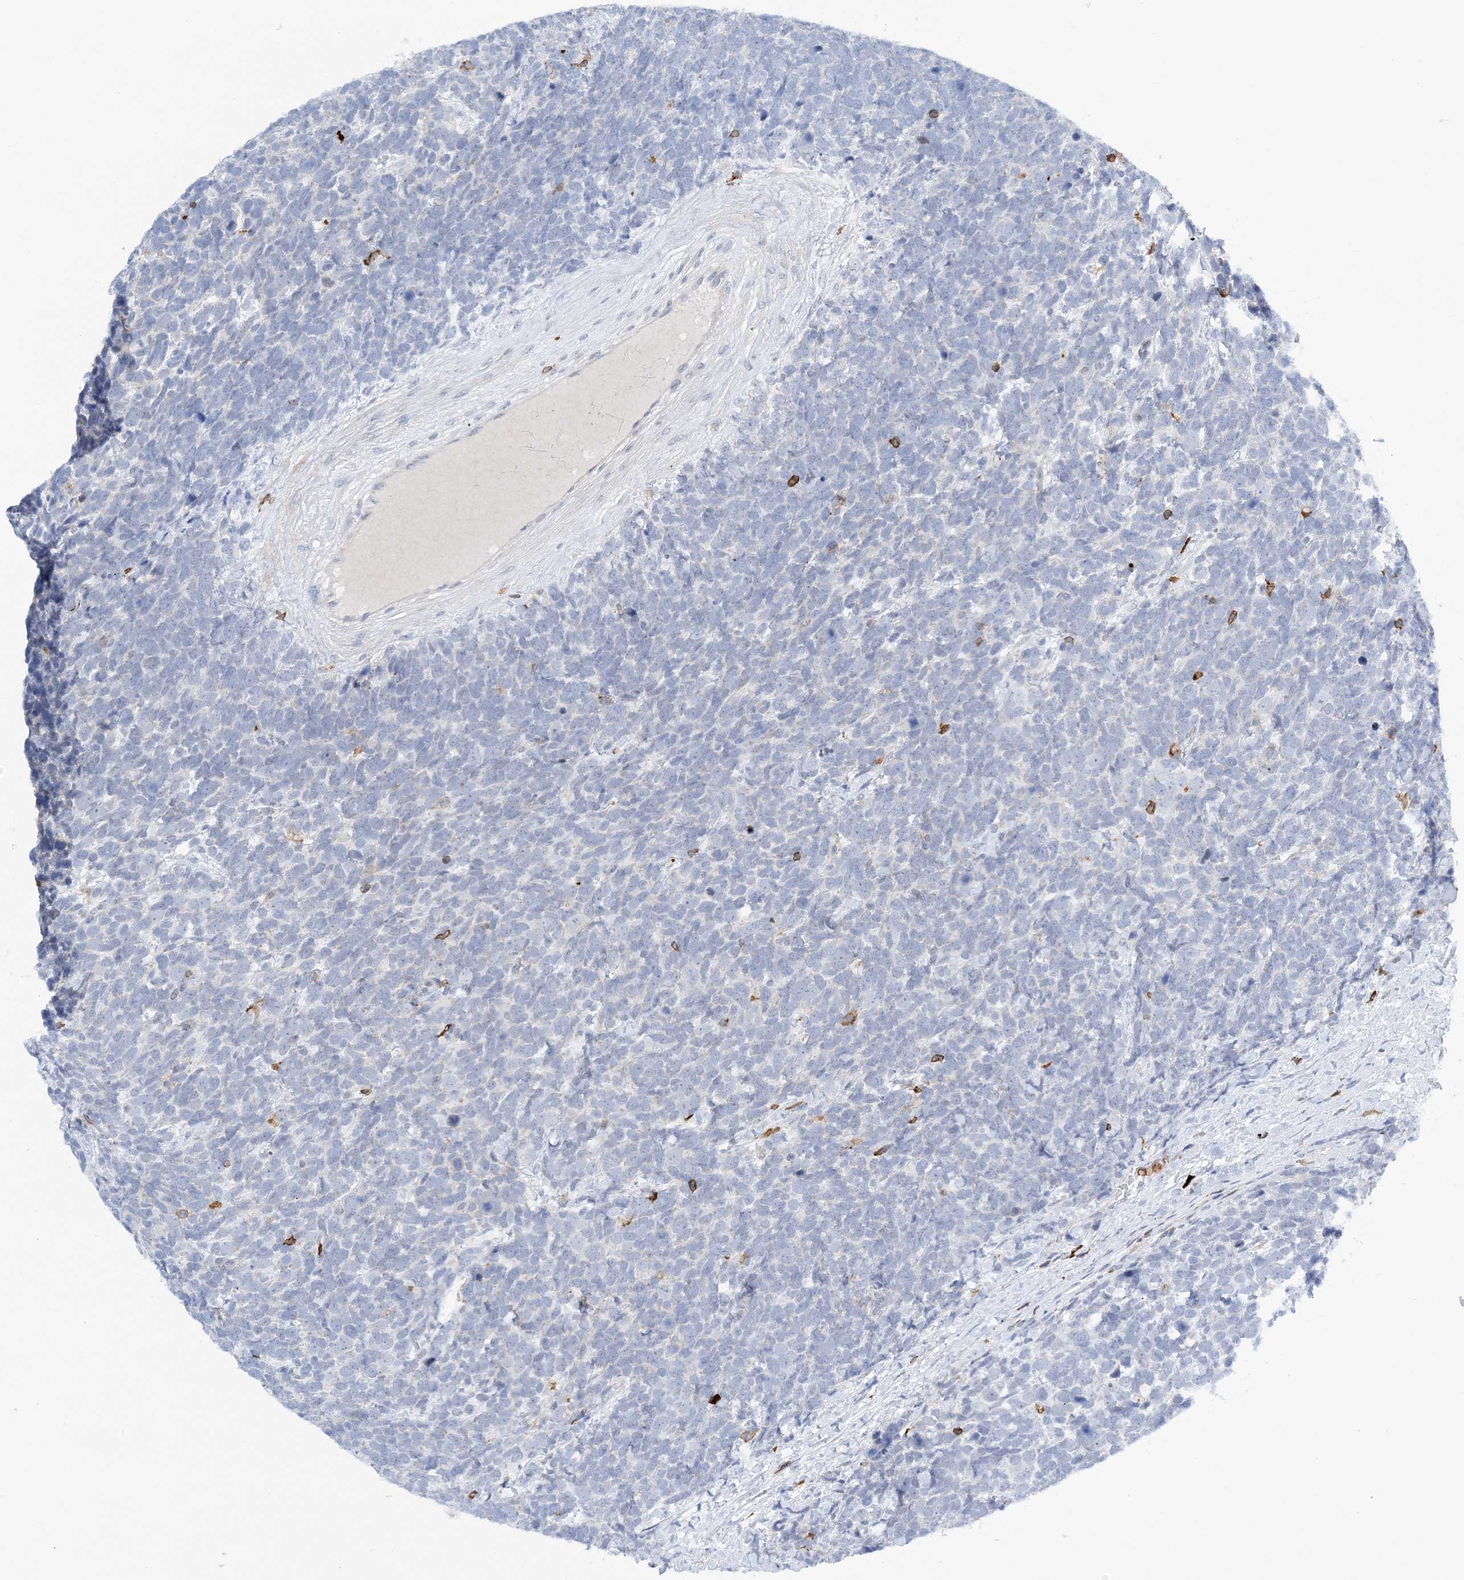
{"staining": {"intensity": "negative", "quantity": "none", "location": "none"}, "tissue": "urothelial cancer", "cell_type": "Tumor cells", "image_type": "cancer", "snomed": [{"axis": "morphology", "description": "Urothelial carcinoma, High grade"}, {"axis": "topography", "description": "Urinary bladder"}], "caption": "The photomicrograph displays no significant positivity in tumor cells of urothelial cancer.", "gene": "PRMT9", "patient": {"sex": "female", "age": 82}}